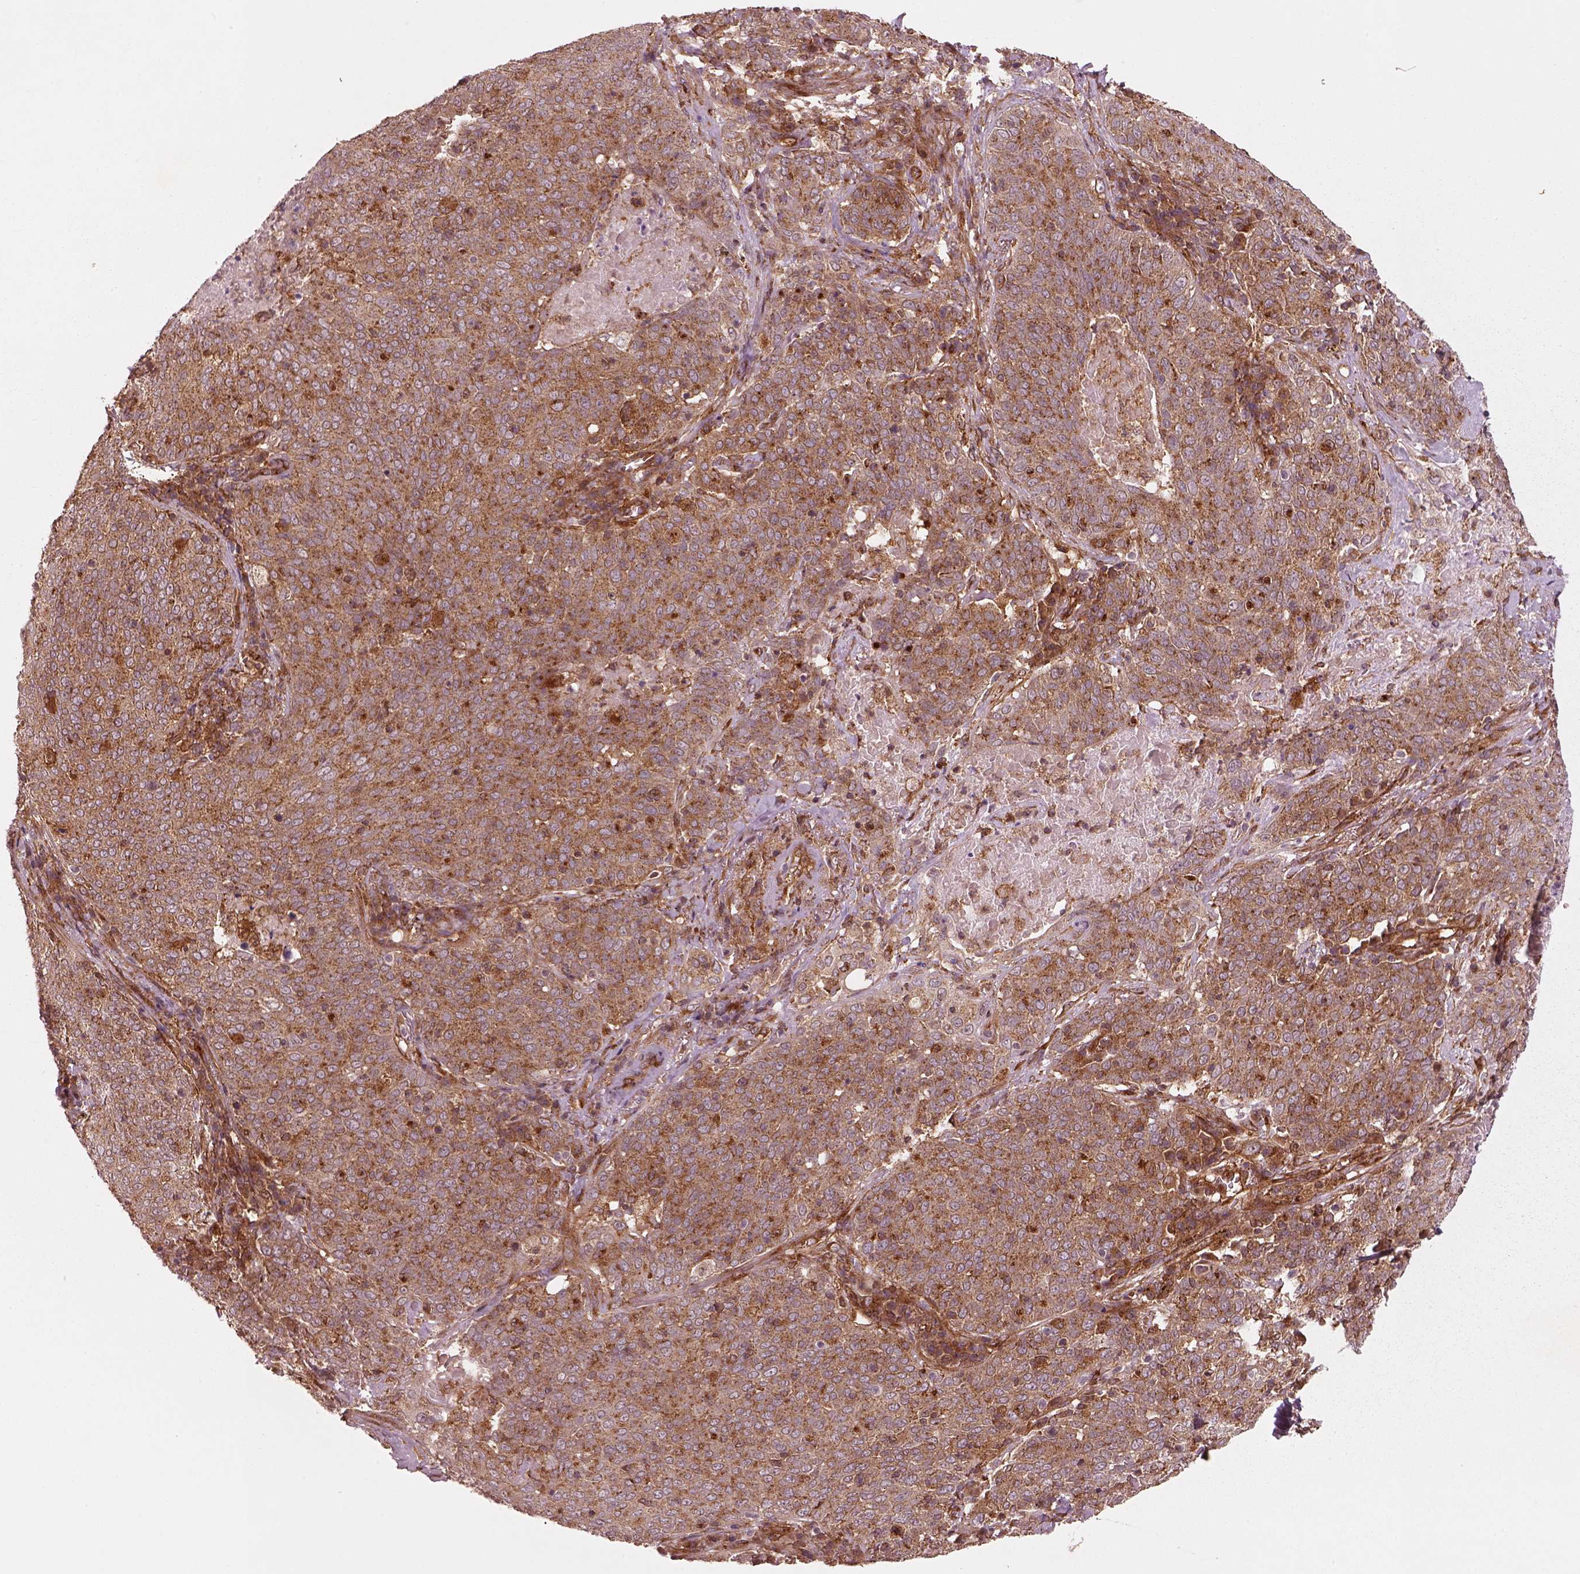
{"staining": {"intensity": "moderate", "quantity": "25%-75%", "location": "cytoplasmic/membranous"}, "tissue": "lung cancer", "cell_type": "Tumor cells", "image_type": "cancer", "snomed": [{"axis": "morphology", "description": "Squamous cell carcinoma, NOS"}, {"axis": "topography", "description": "Lung"}], "caption": "Protein expression analysis of lung cancer (squamous cell carcinoma) exhibits moderate cytoplasmic/membranous expression in approximately 25%-75% of tumor cells.", "gene": "WASHC2A", "patient": {"sex": "male", "age": 82}}